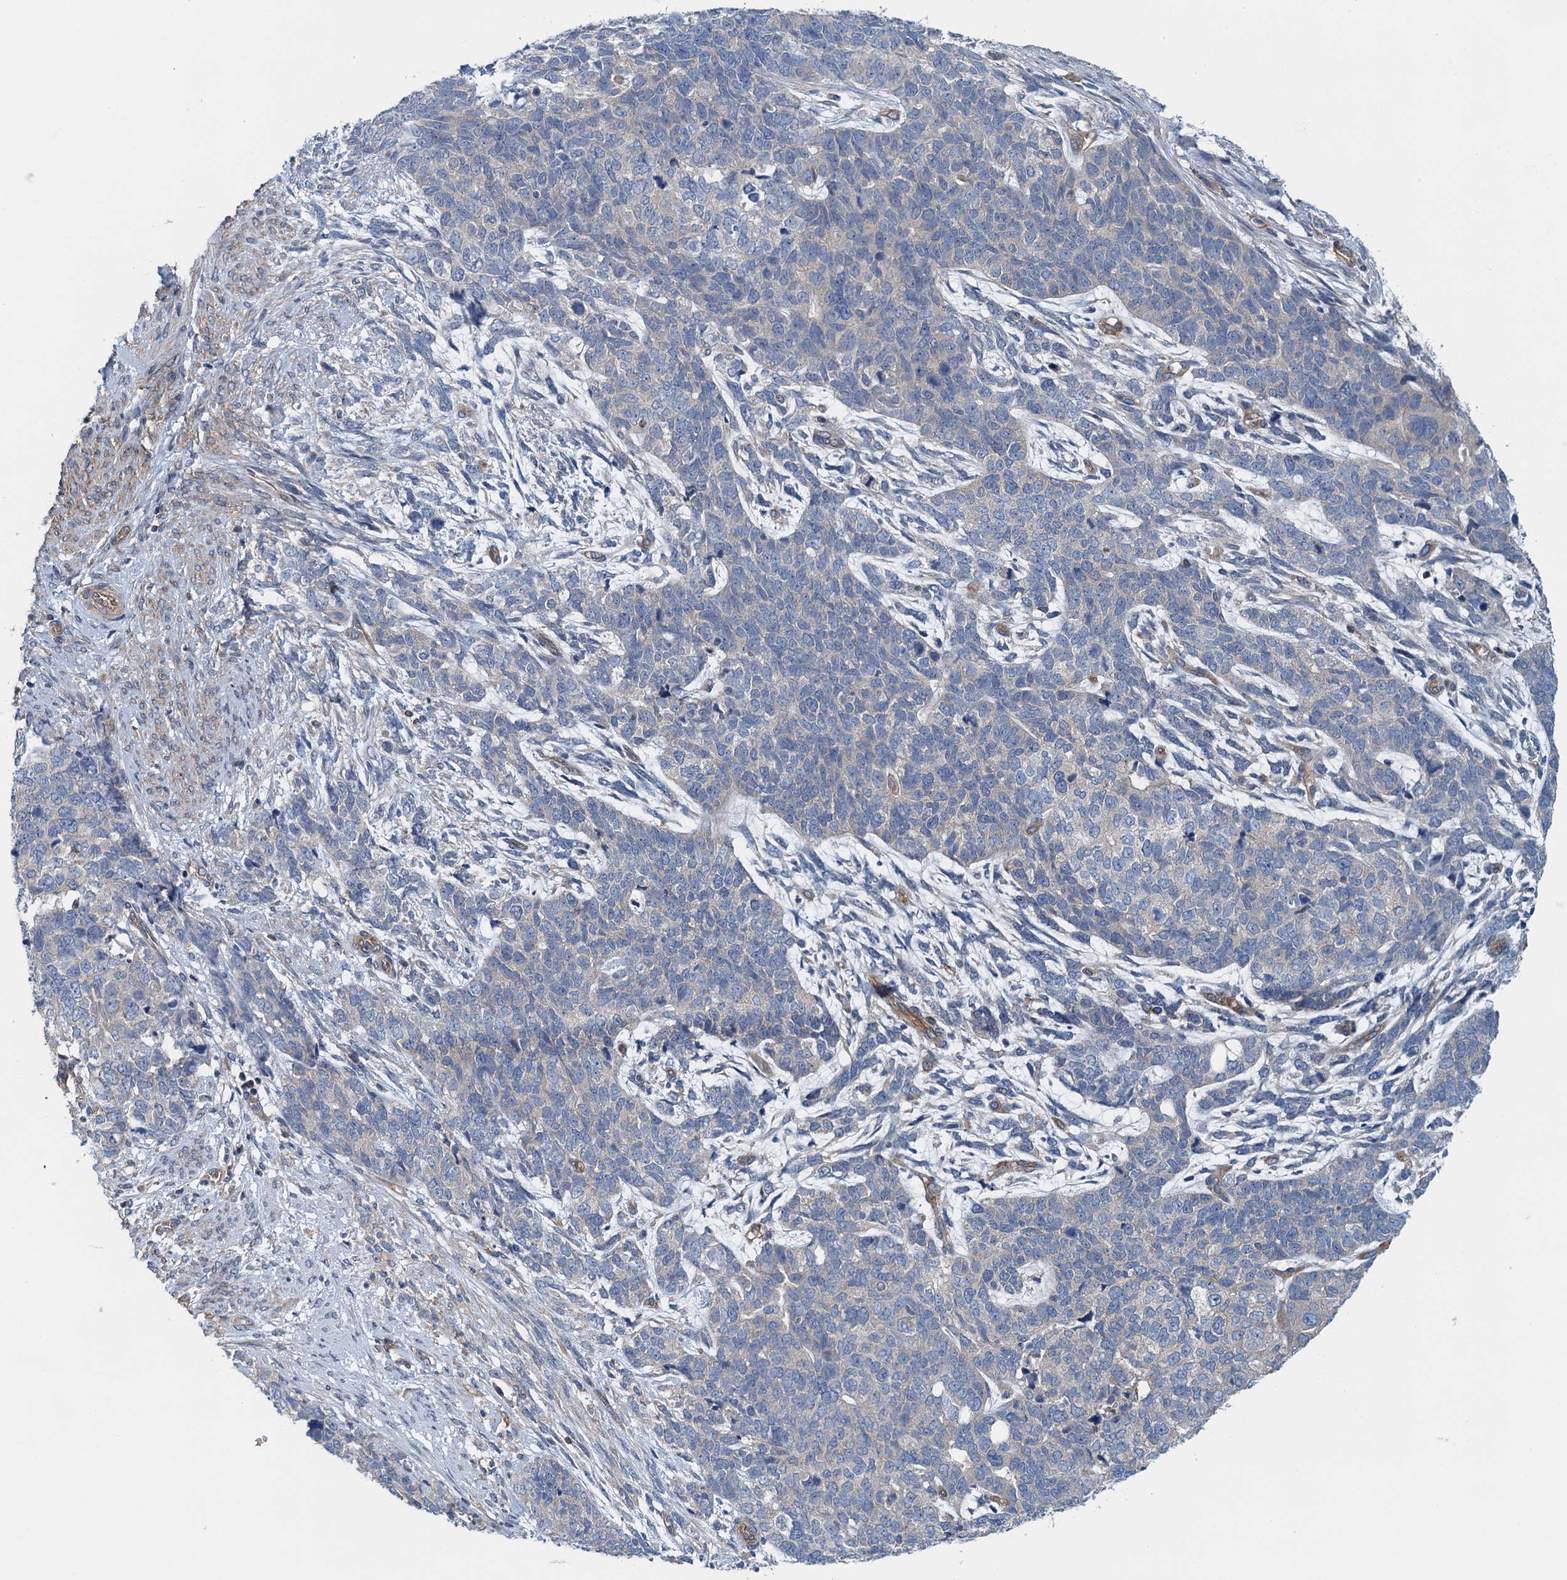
{"staining": {"intensity": "negative", "quantity": "none", "location": "none"}, "tissue": "cervical cancer", "cell_type": "Tumor cells", "image_type": "cancer", "snomed": [{"axis": "morphology", "description": "Squamous cell carcinoma, NOS"}, {"axis": "topography", "description": "Cervix"}], "caption": "Immunohistochemistry (IHC) of squamous cell carcinoma (cervical) reveals no staining in tumor cells.", "gene": "ROGDI", "patient": {"sex": "female", "age": 63}}